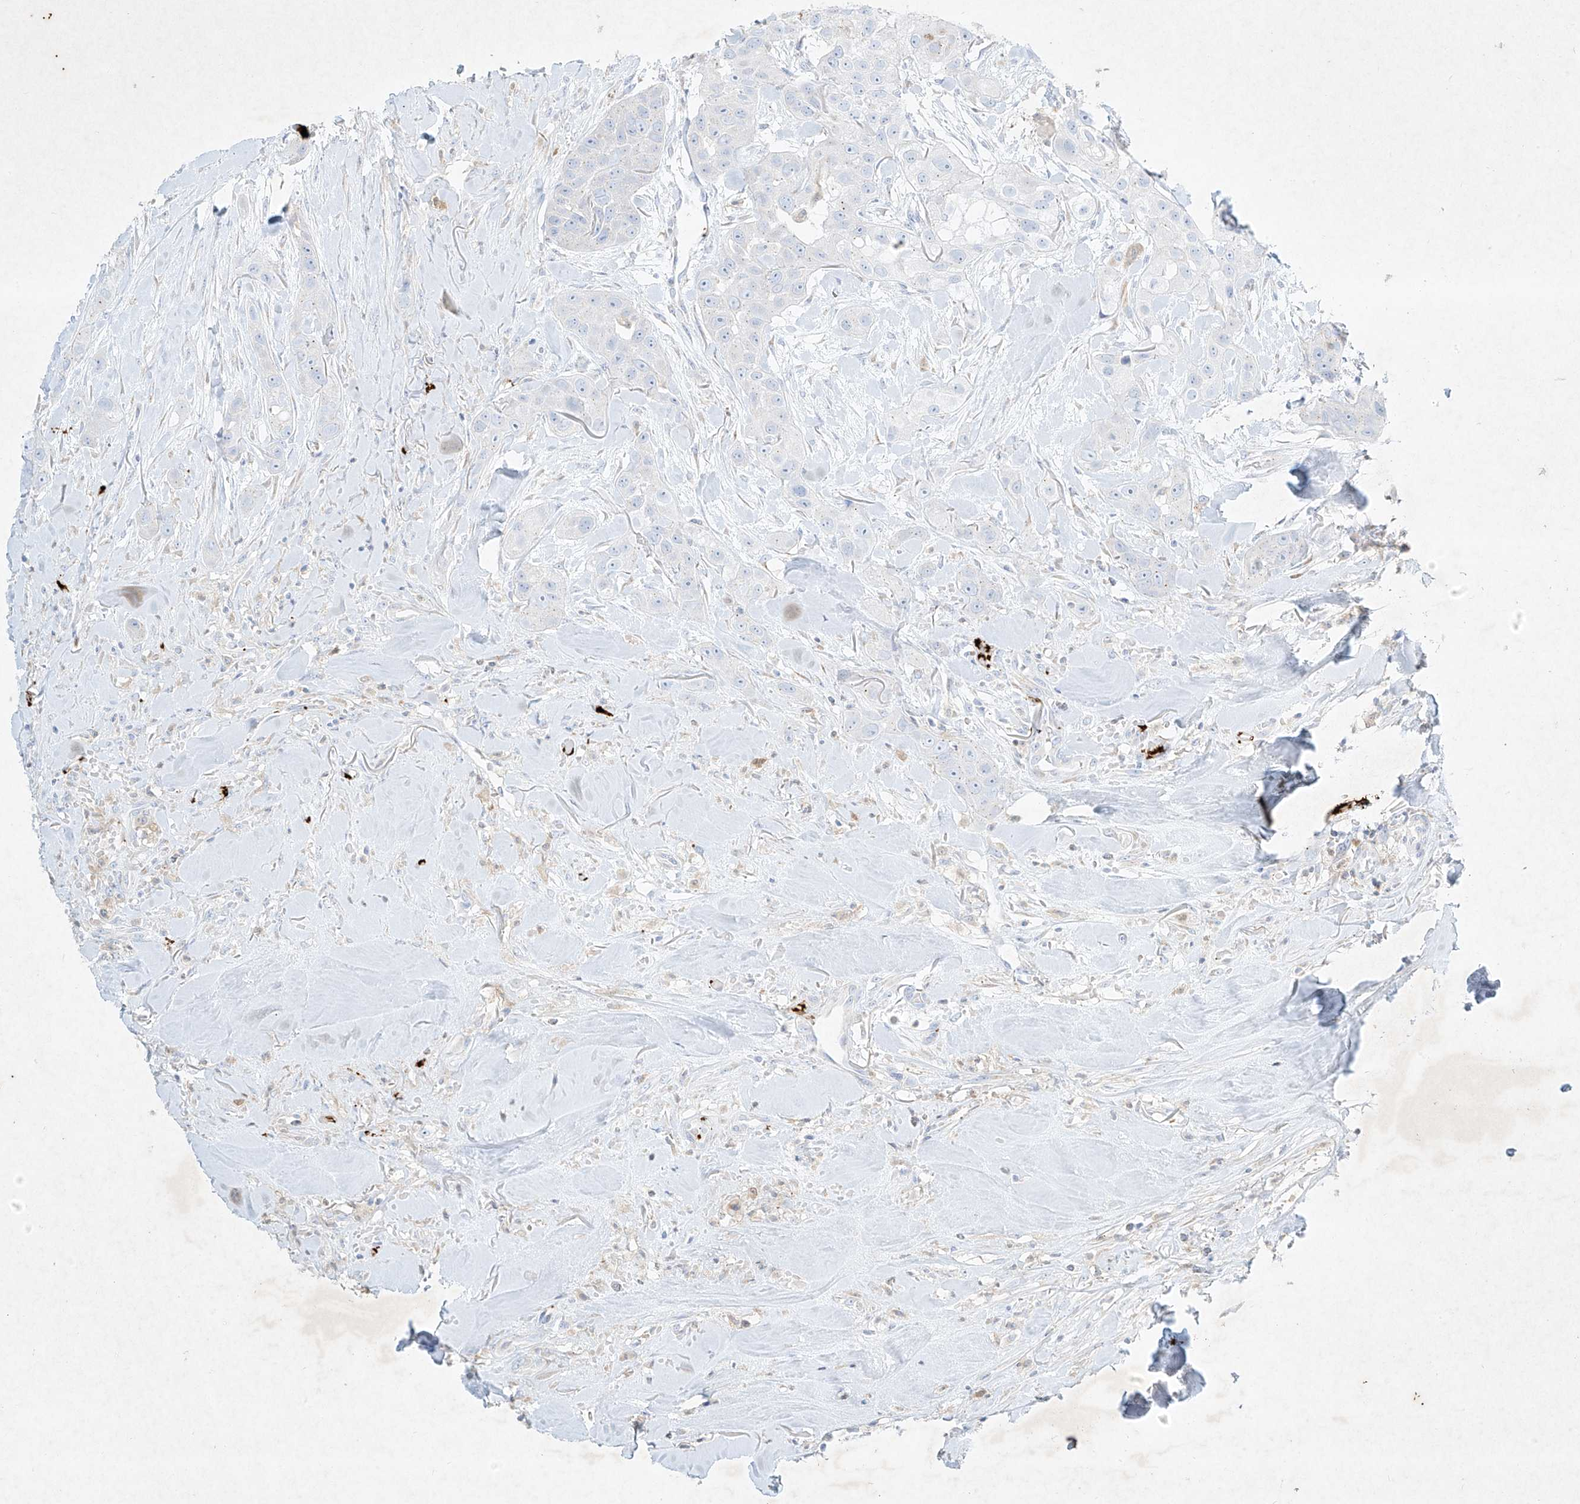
{"staining": {"intensity": "negative", "quantity": "none", "location": "none"}, "tissue": "head and neck cancer", "cell_type": "Tumor cells", "image_type": "cancer", "snomed": [{"axis": "morphology", "description": "Normal tissue, NOS"}, {"axis": "morphology", "description": "Squamous cell carcinoma, NOS"}, {"axis": "topography", "description": "Skeletal muscle"}, {"axis": "topography", "description": "Head-Neck"}], "caption": "This is an IHC image of human head and neck cancer. There is no staining in tumor cells.", "gene": "PLEK", "patient": {"sex": "male", "age": 51}}